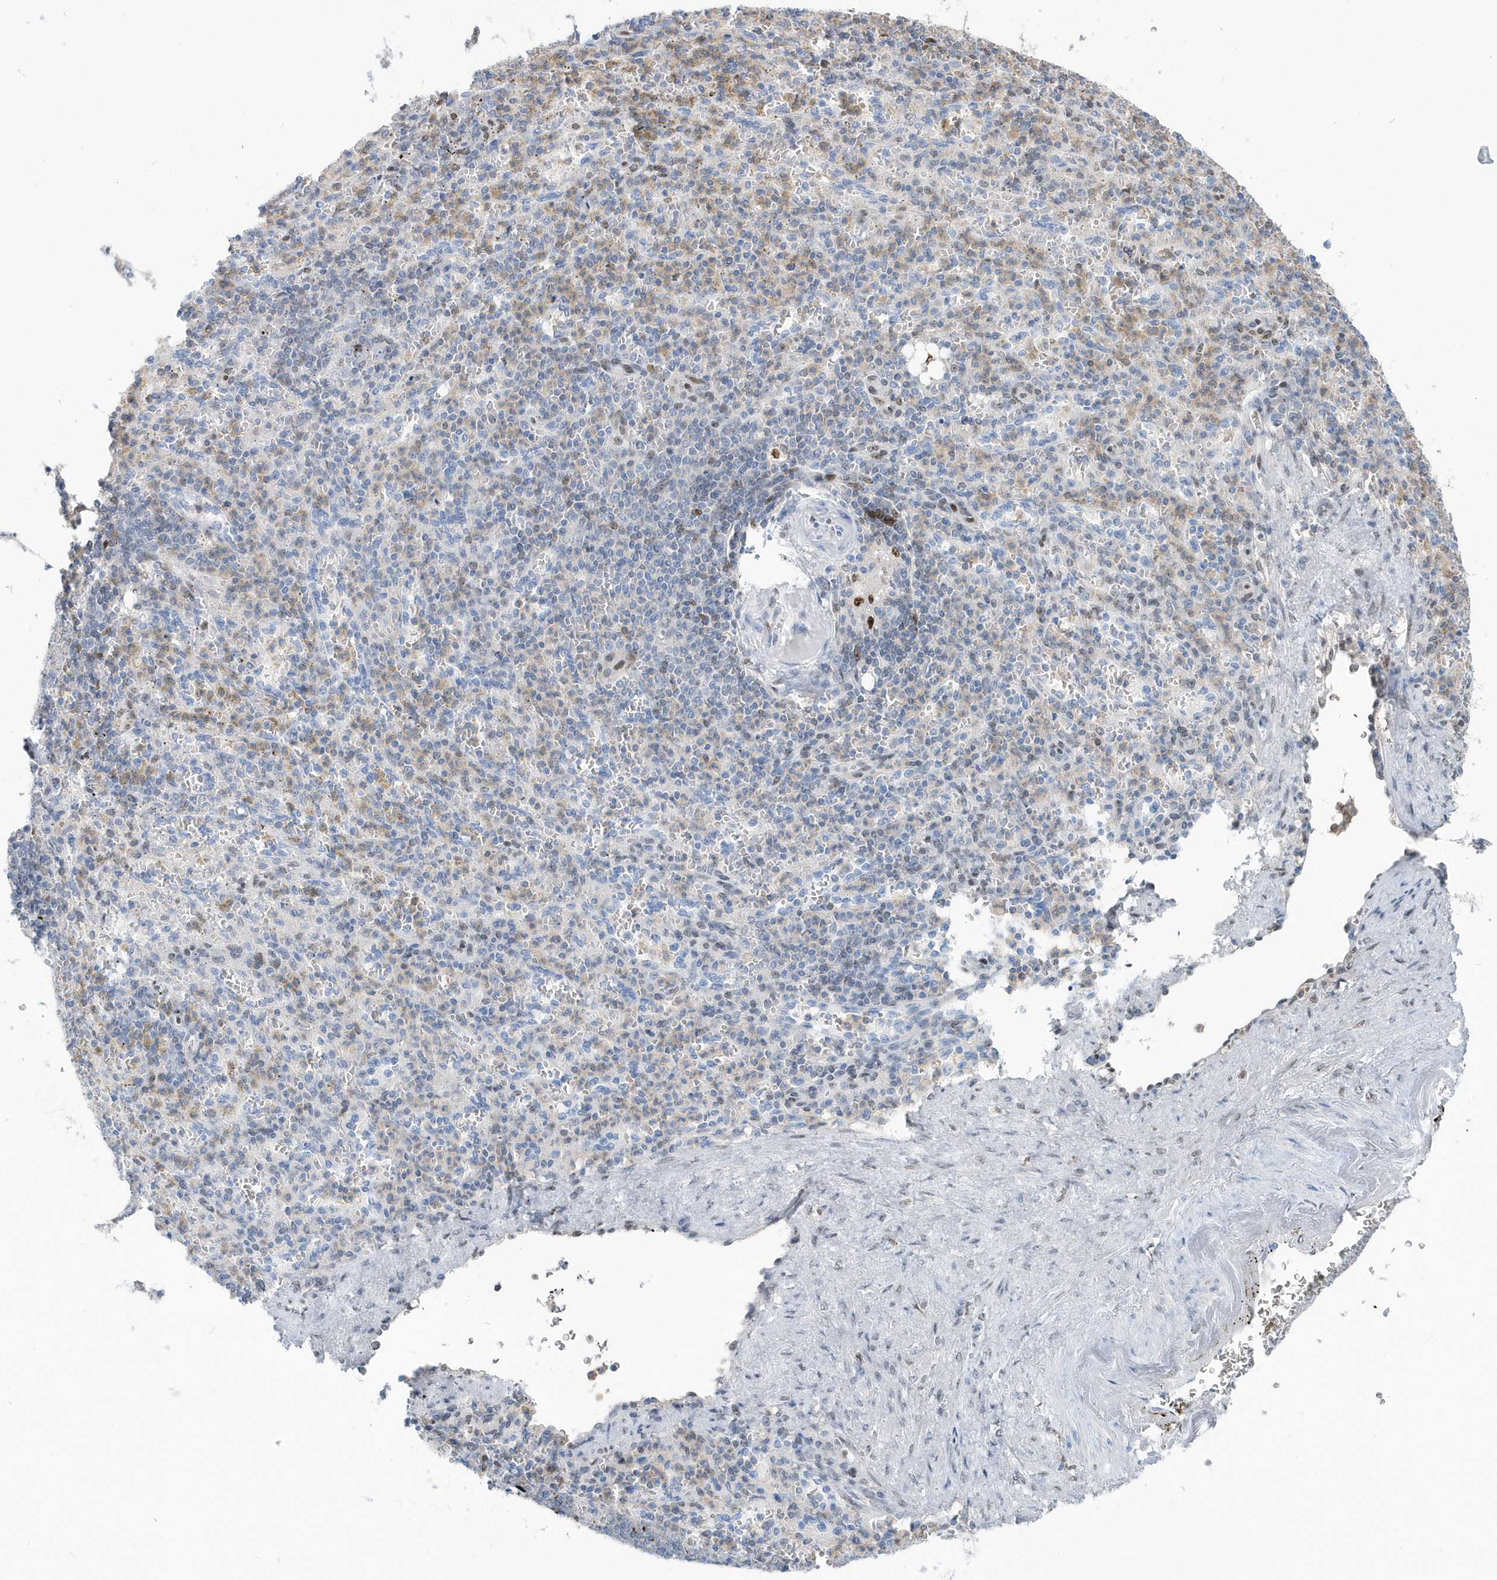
{"staining": {"intensity": "weak", "quantity": "<25%", "location": "cytoplasmic/membranous"}, "tissue": "spleen", "cell_type": "Cells in red pulp", "image_type": "normal", "snomed": [{"axis": "morphology", "description": "Normal tissue, NOS"}, {"axis": "topography", "description": "Spleen"}], "caption": "IHC histopathology image of benign human spleen stained for a protein (brown), which shows no positivity in cells in red pulp. The staining is performed using DAB brown chromogen with nuclei counter-stained in using hematoxylin.", "gene": "MACROH2A2", "patient": {"sex": "female", "age": 74}}